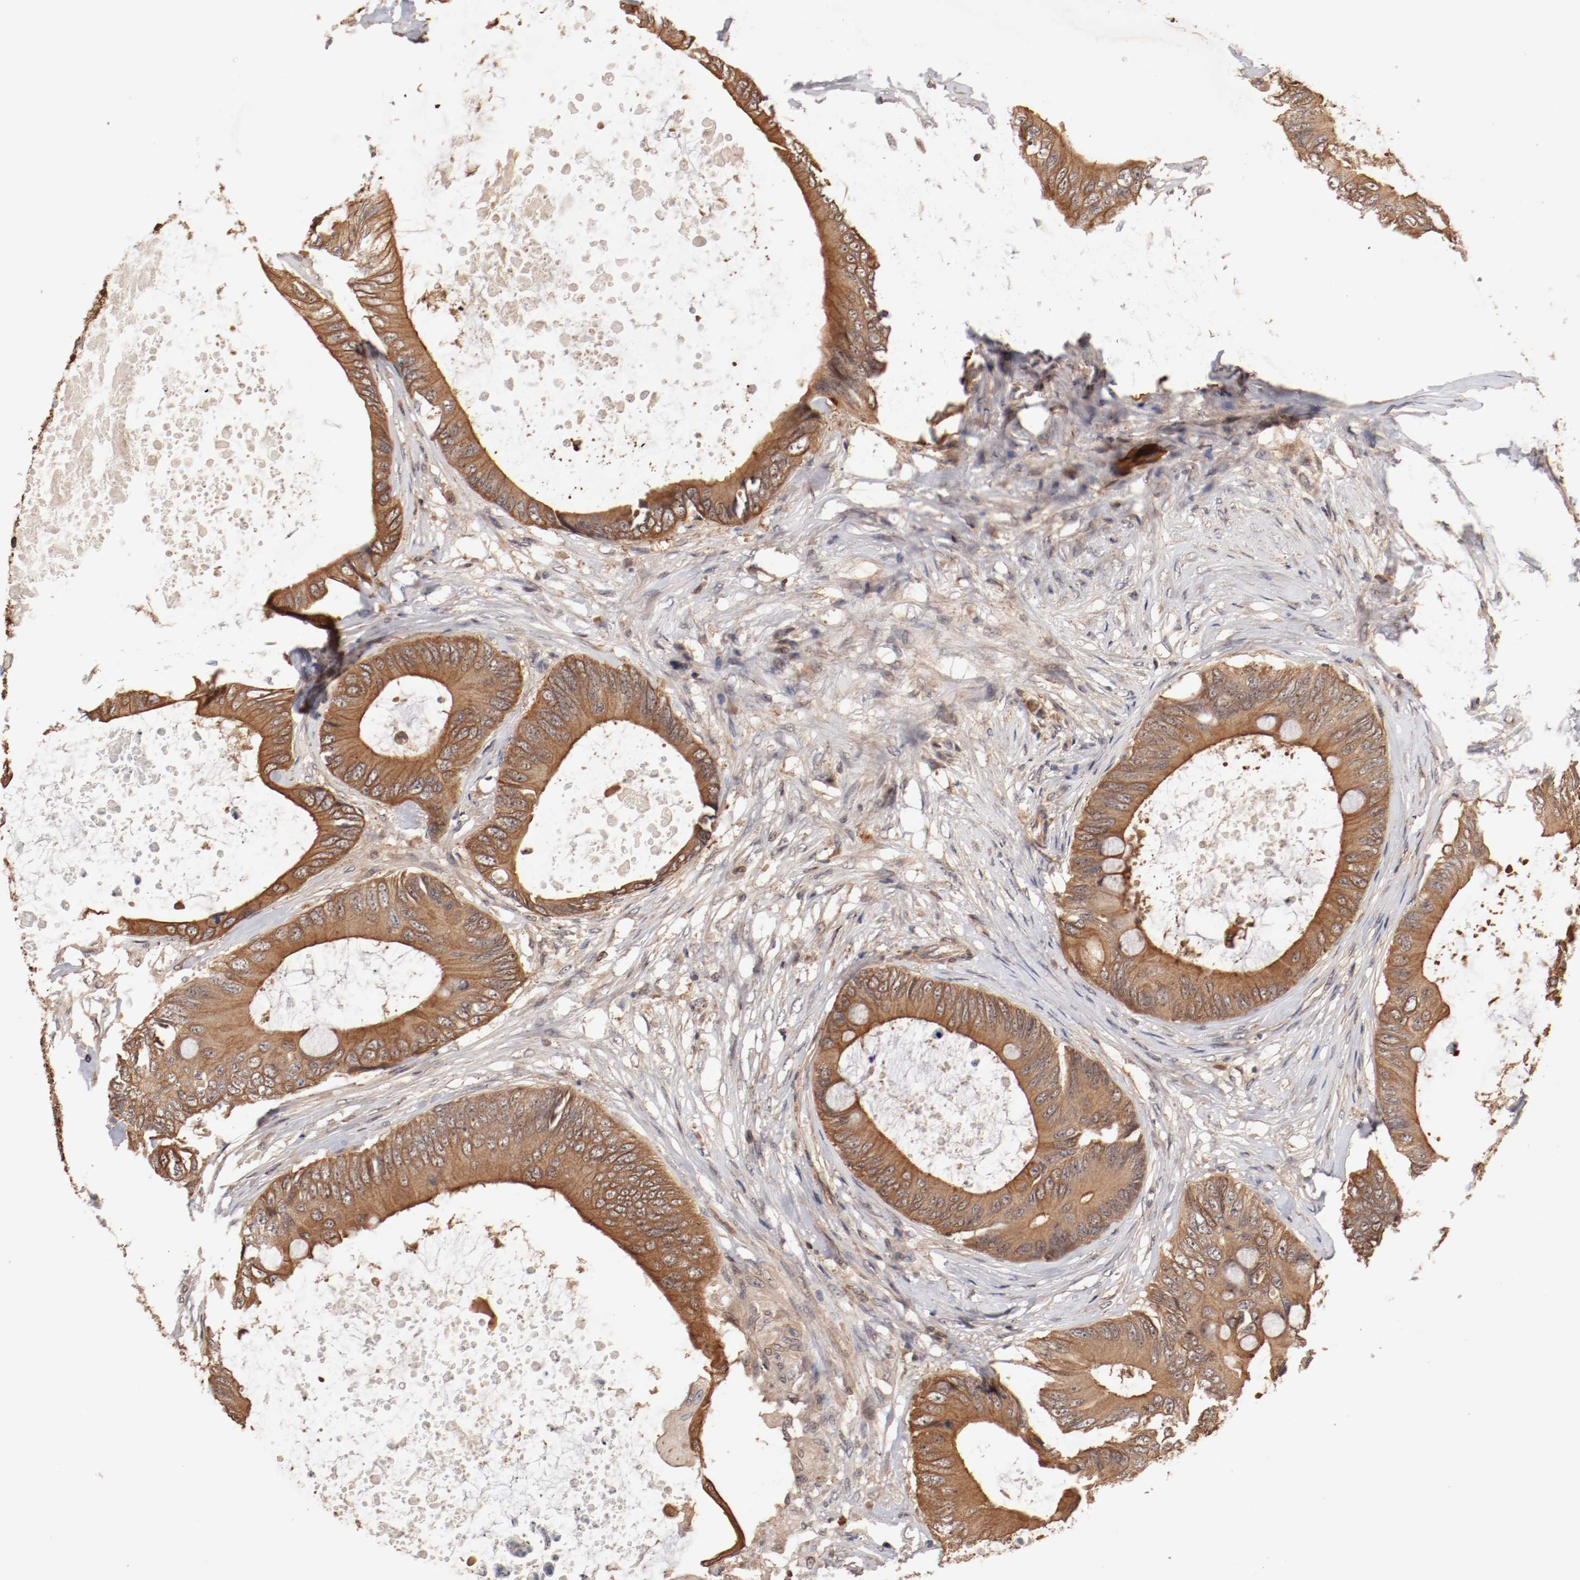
{"staining": {"intensity": "moderate", "quantity": ">75%", "location": "cytoplasmic/membranous"}, "tissue": "colorectal cancer", "cell_type": "Tumor cells", "image_type": "cancer", "snomed": [{"axis": "morphology", "description": "Normal tissue, NOS"}, {"axis": "morphology", "description": "Adenocarcinoma, NOS"}, {"axis": "topography", "description": "Rectum"}, {"axis": "topography", "description": "Peripheral nerve tissue"}], "caption": "Immunohistochemistry staining of colorectal adenocarcinoma, which reveals medium levels of moderate cytoplasmic/membranous positivity in about >75% of tumor cells indicating moderate cytoplasmic/membranous protein positivity. The staining was performed using DAB (brown) for protein detection and nuclei were counterstained in hematoxylin (blue).", "gene": "GUF1", "patient": {"sex": "female", "age": 77}}